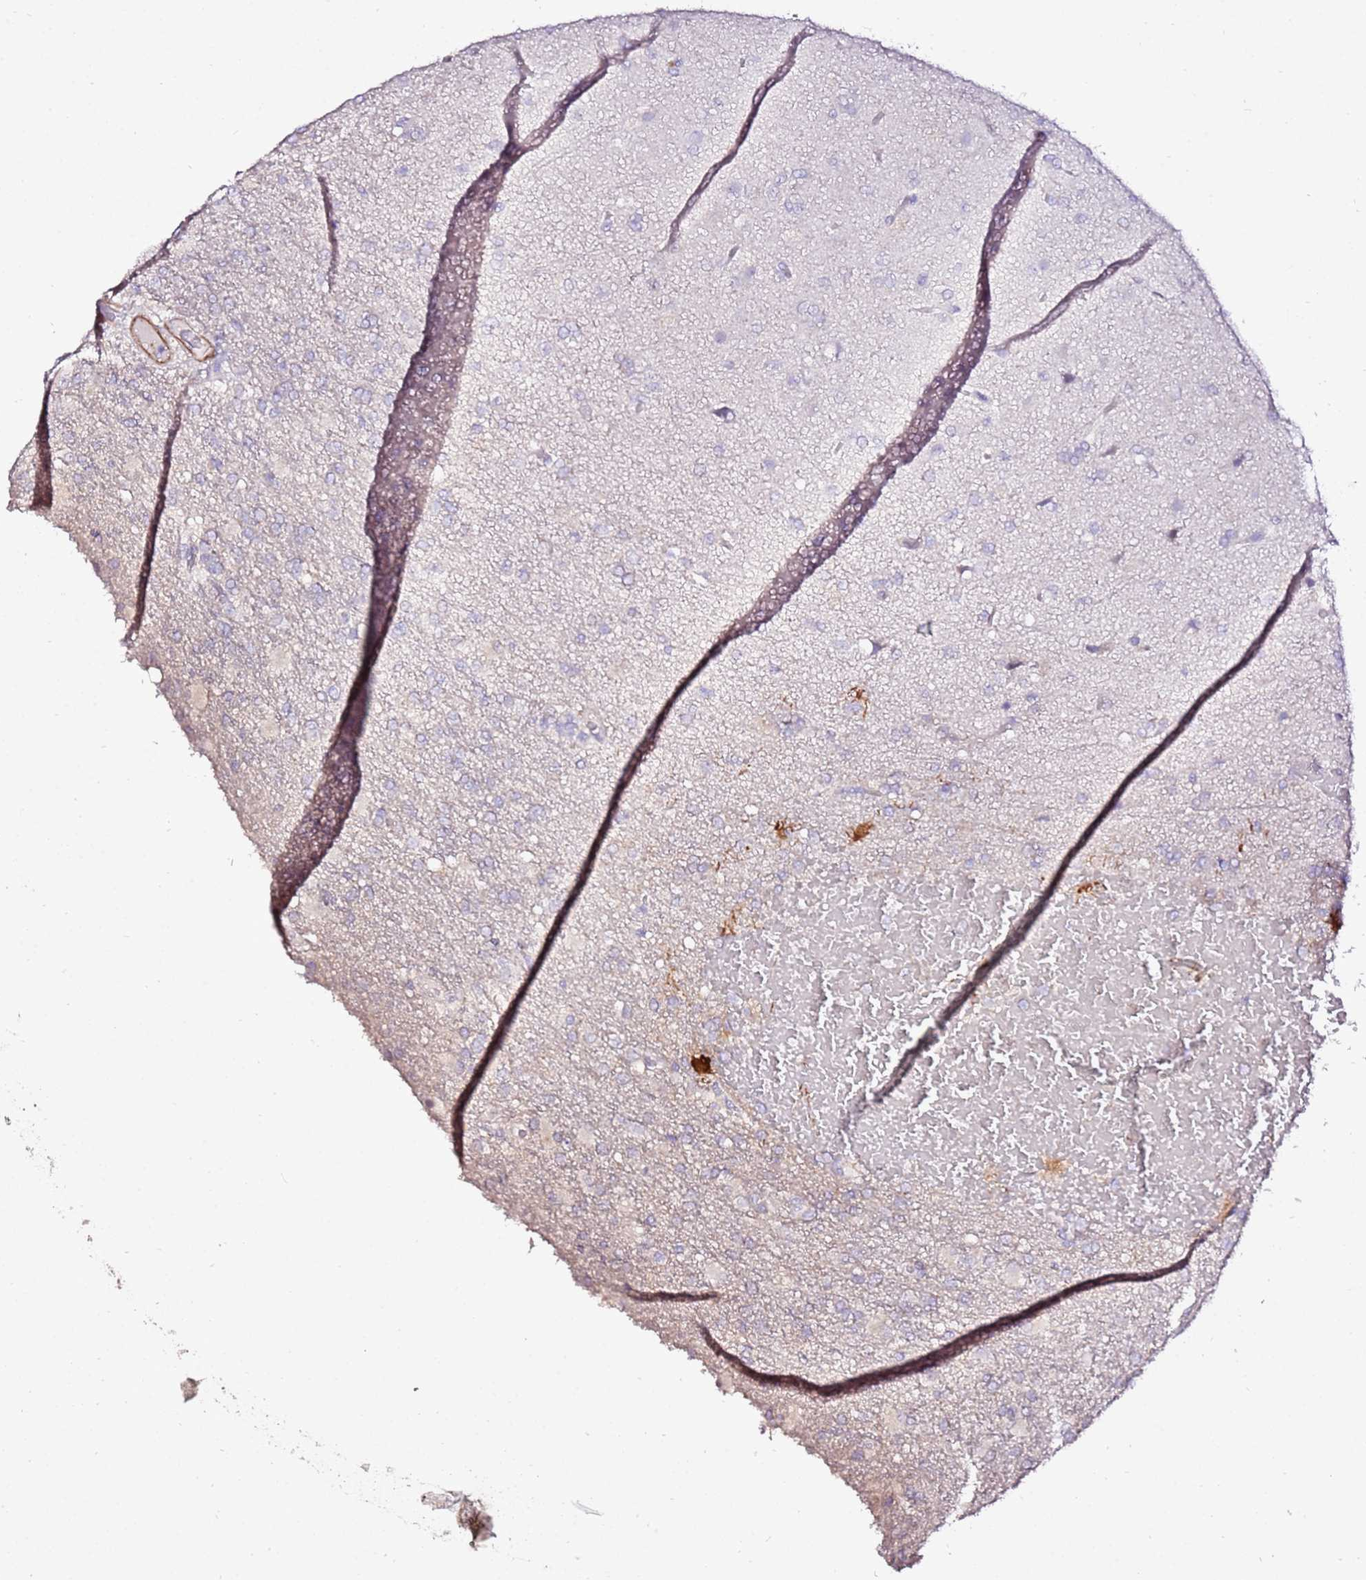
{"staining": {"intensity": "negative", "quantity": "none", "location": "none"}, "tissue": "glioma", "cell_type": "Tumor cells", "image_type": "cancer", "snomed": [{"axis": "morphology", "description": "Glioma, malignant, High grade"}, {"axis": "topography", "description": "Brain"}], "caption": "Immunohistochemistry image of neoplastic tissue: glioma stained with DAB reveals no significant protein expression in tumor cells.", "gene": "ART5", "patient": {"sex": "female", "age": 74}}